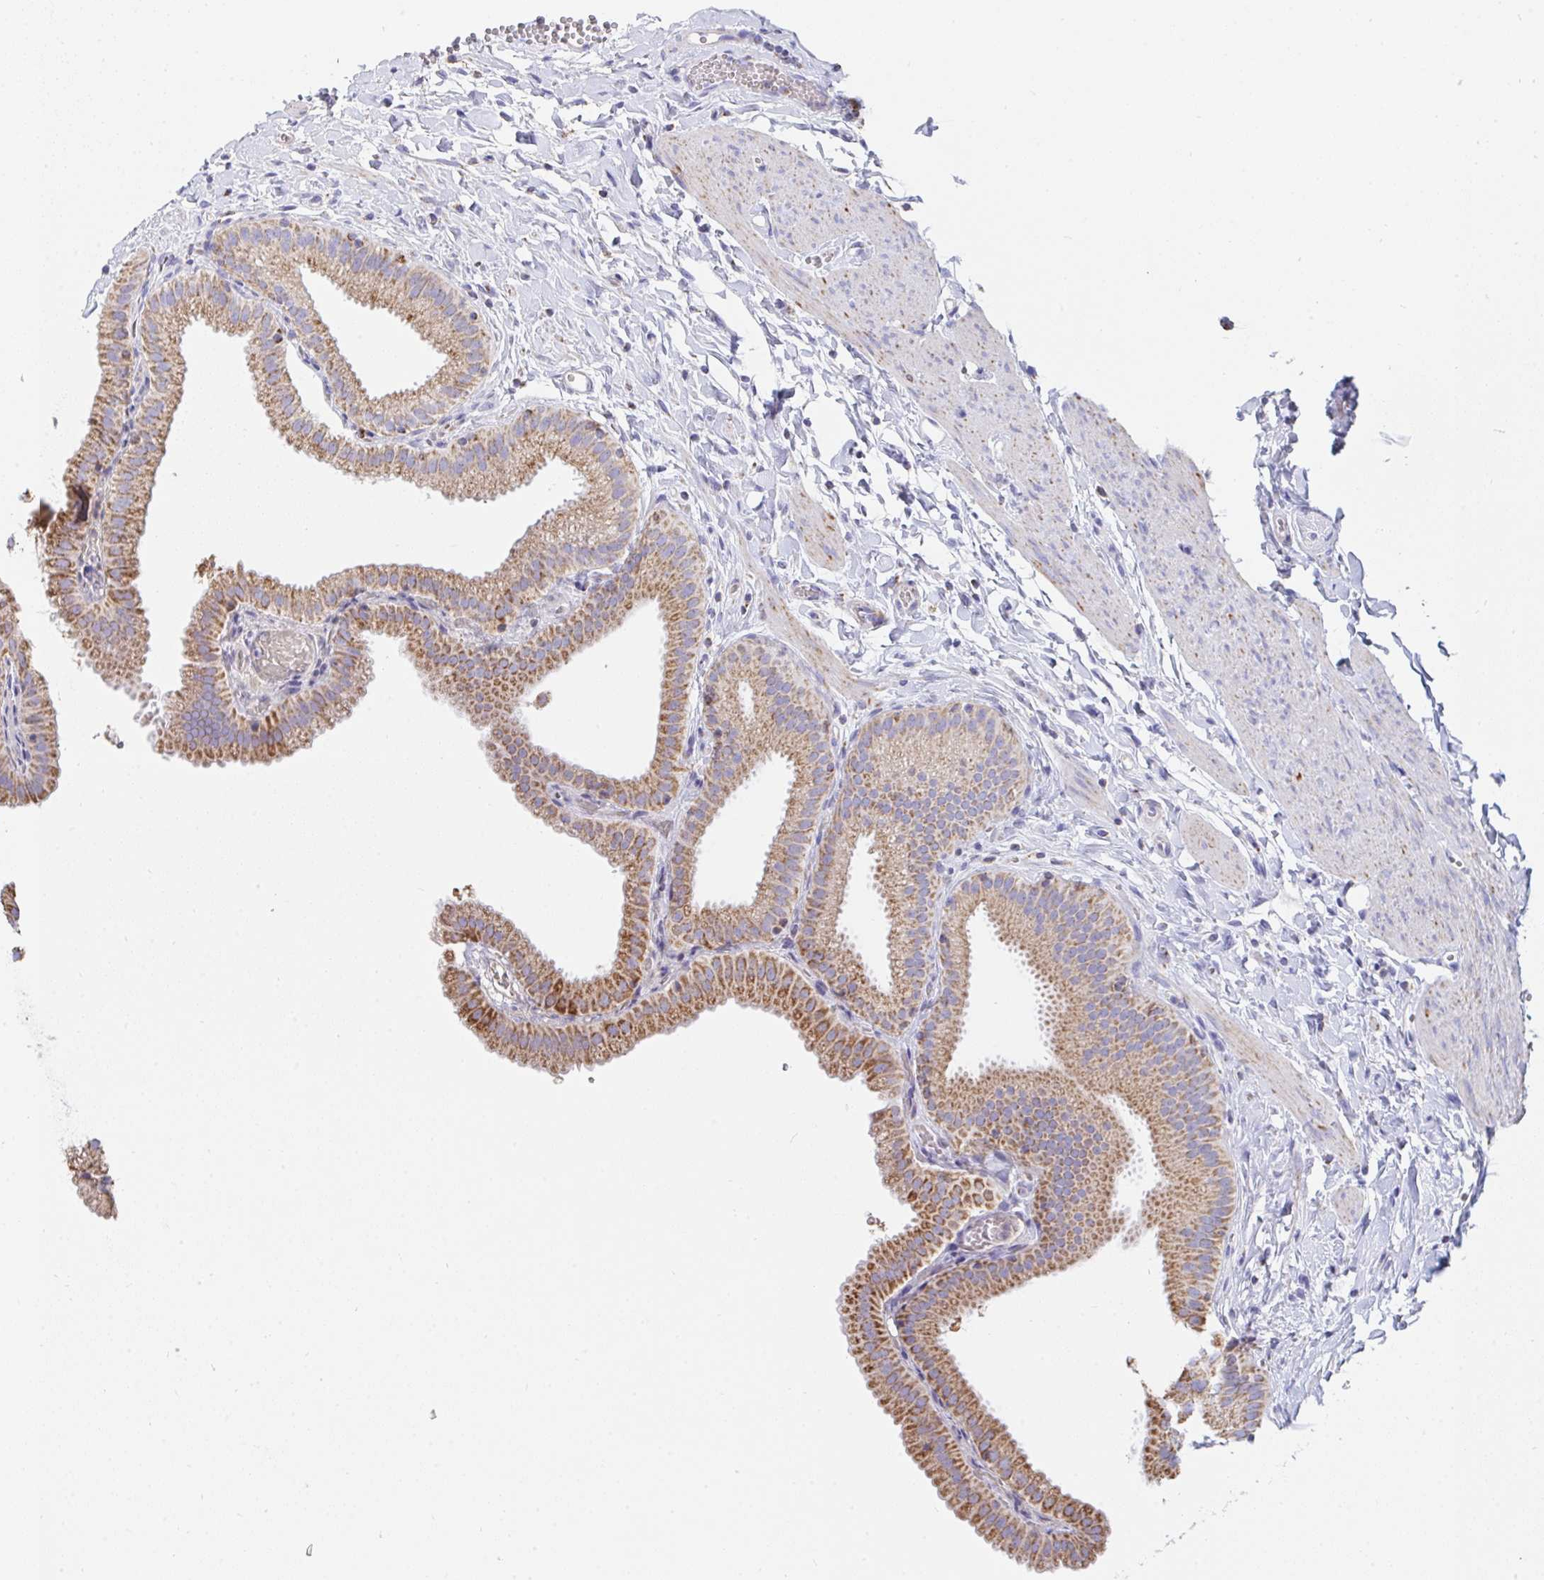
{"staining": {"intensity": "moderate", "quantity": ">75%", "location": "cytoplasmic/membranous"}, "tissue": "gallbladder", "cell_type": "Glandular cells", "image_type": "normal", "snomed": [{"axis": "morphology", "description": "Normal tissue, NOS"}, {"axis": "topography", "description": "Gallbladder"}], "caption": "Immunohistochemistry histopathology image of benign gallbladder stained for a protein (brown), which reveals medium levels of moderate cytoplasmic/membranous expression in approximately >75% of glandular cells.", "gene": "AIFM1", "patient": {"sex": "female", "age": 63}}